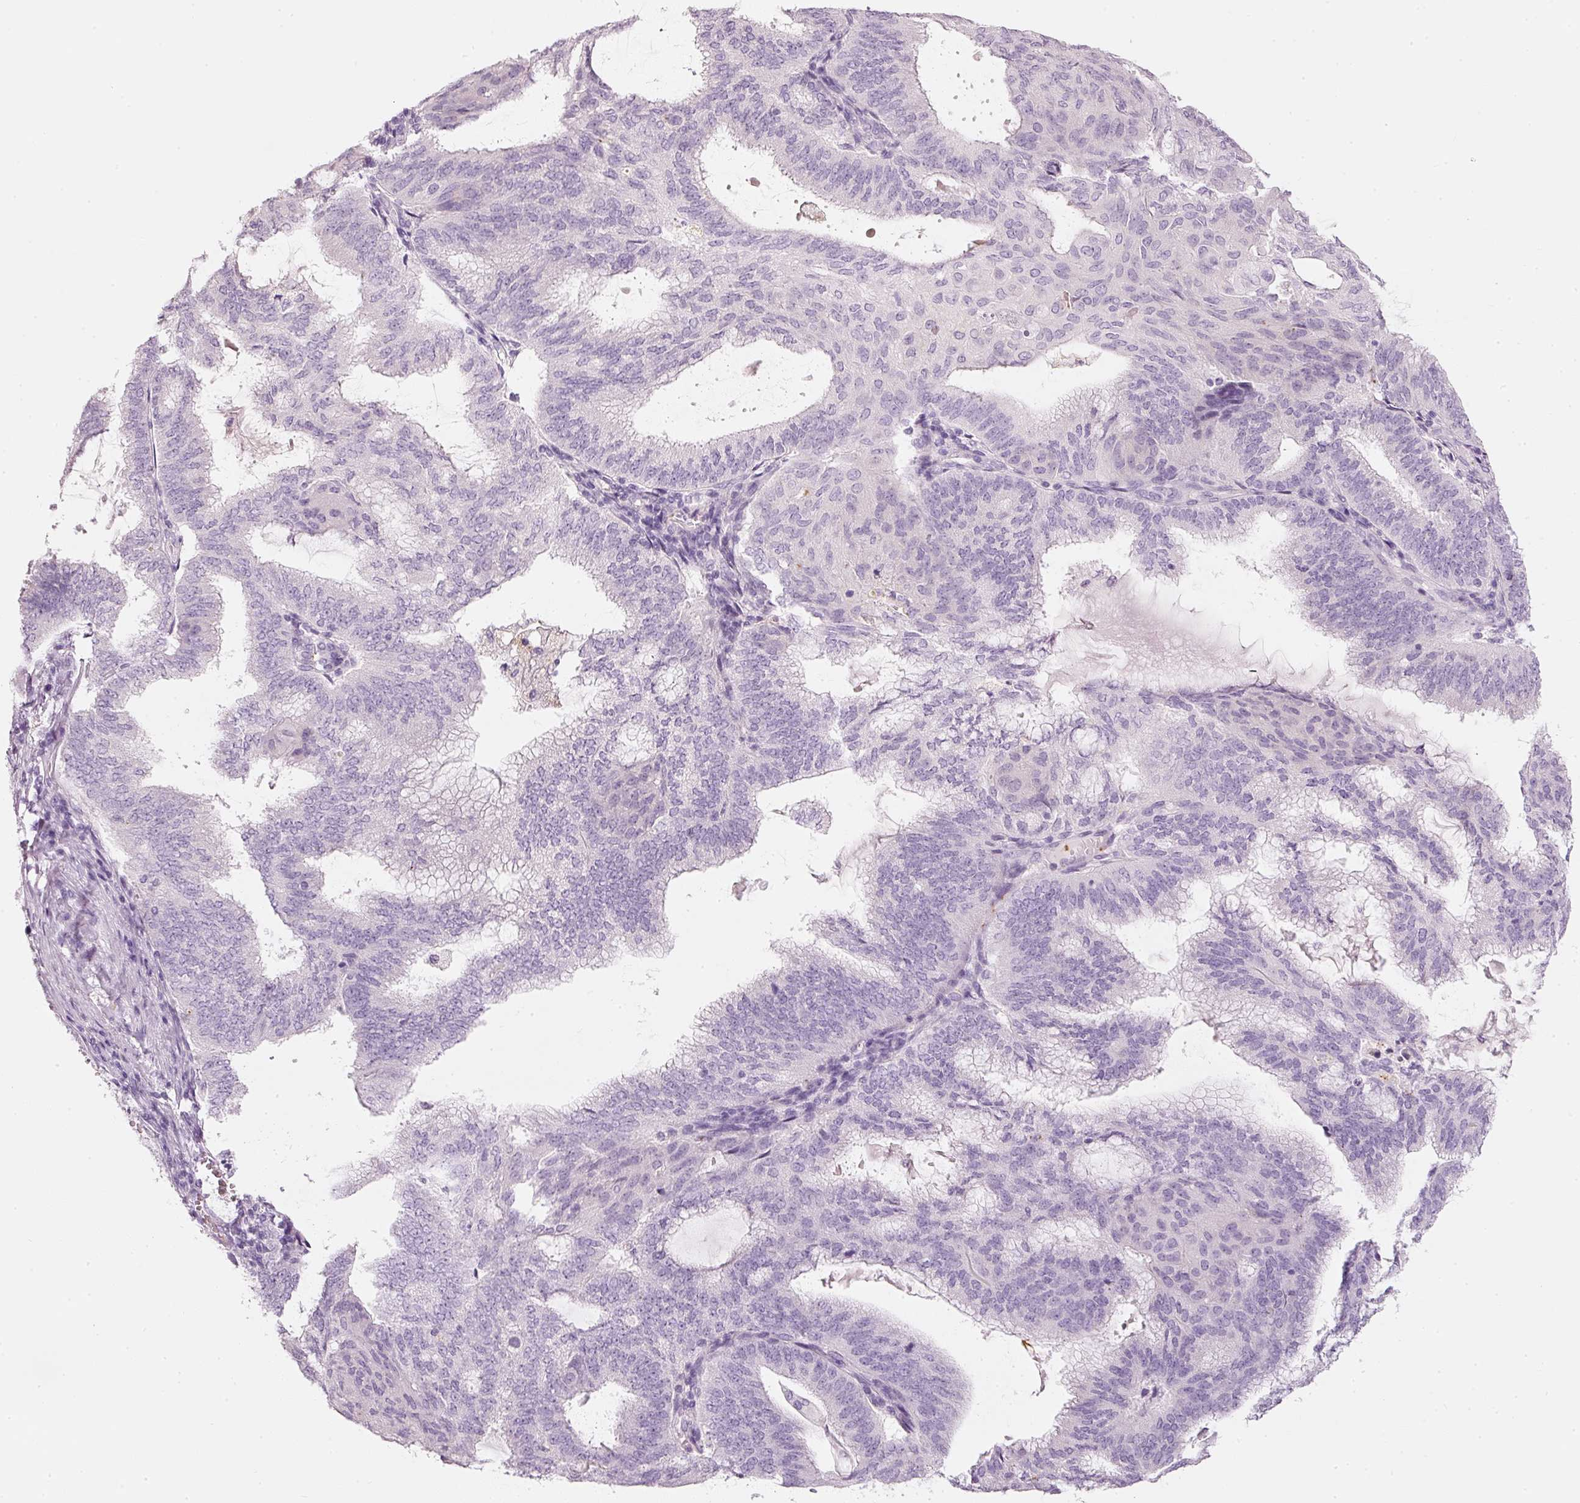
{"staining": {"intensity": "negative", "quantity": "none", "location": "none"}, "tissue": "endometrial cancer", "cell_type": "Tumor cells", "image_type": "cancer", "snomed": [{"axis": "morphology", "description": "Adenocarcinoma, NOS"}, {"axis": "topography", "description": "Endometrium"}], "caption": "The image displays no staining of tumor cells in endometrial cancer.", "gene": "LECT2", "patient": {"sex": "female", "age": 49}}